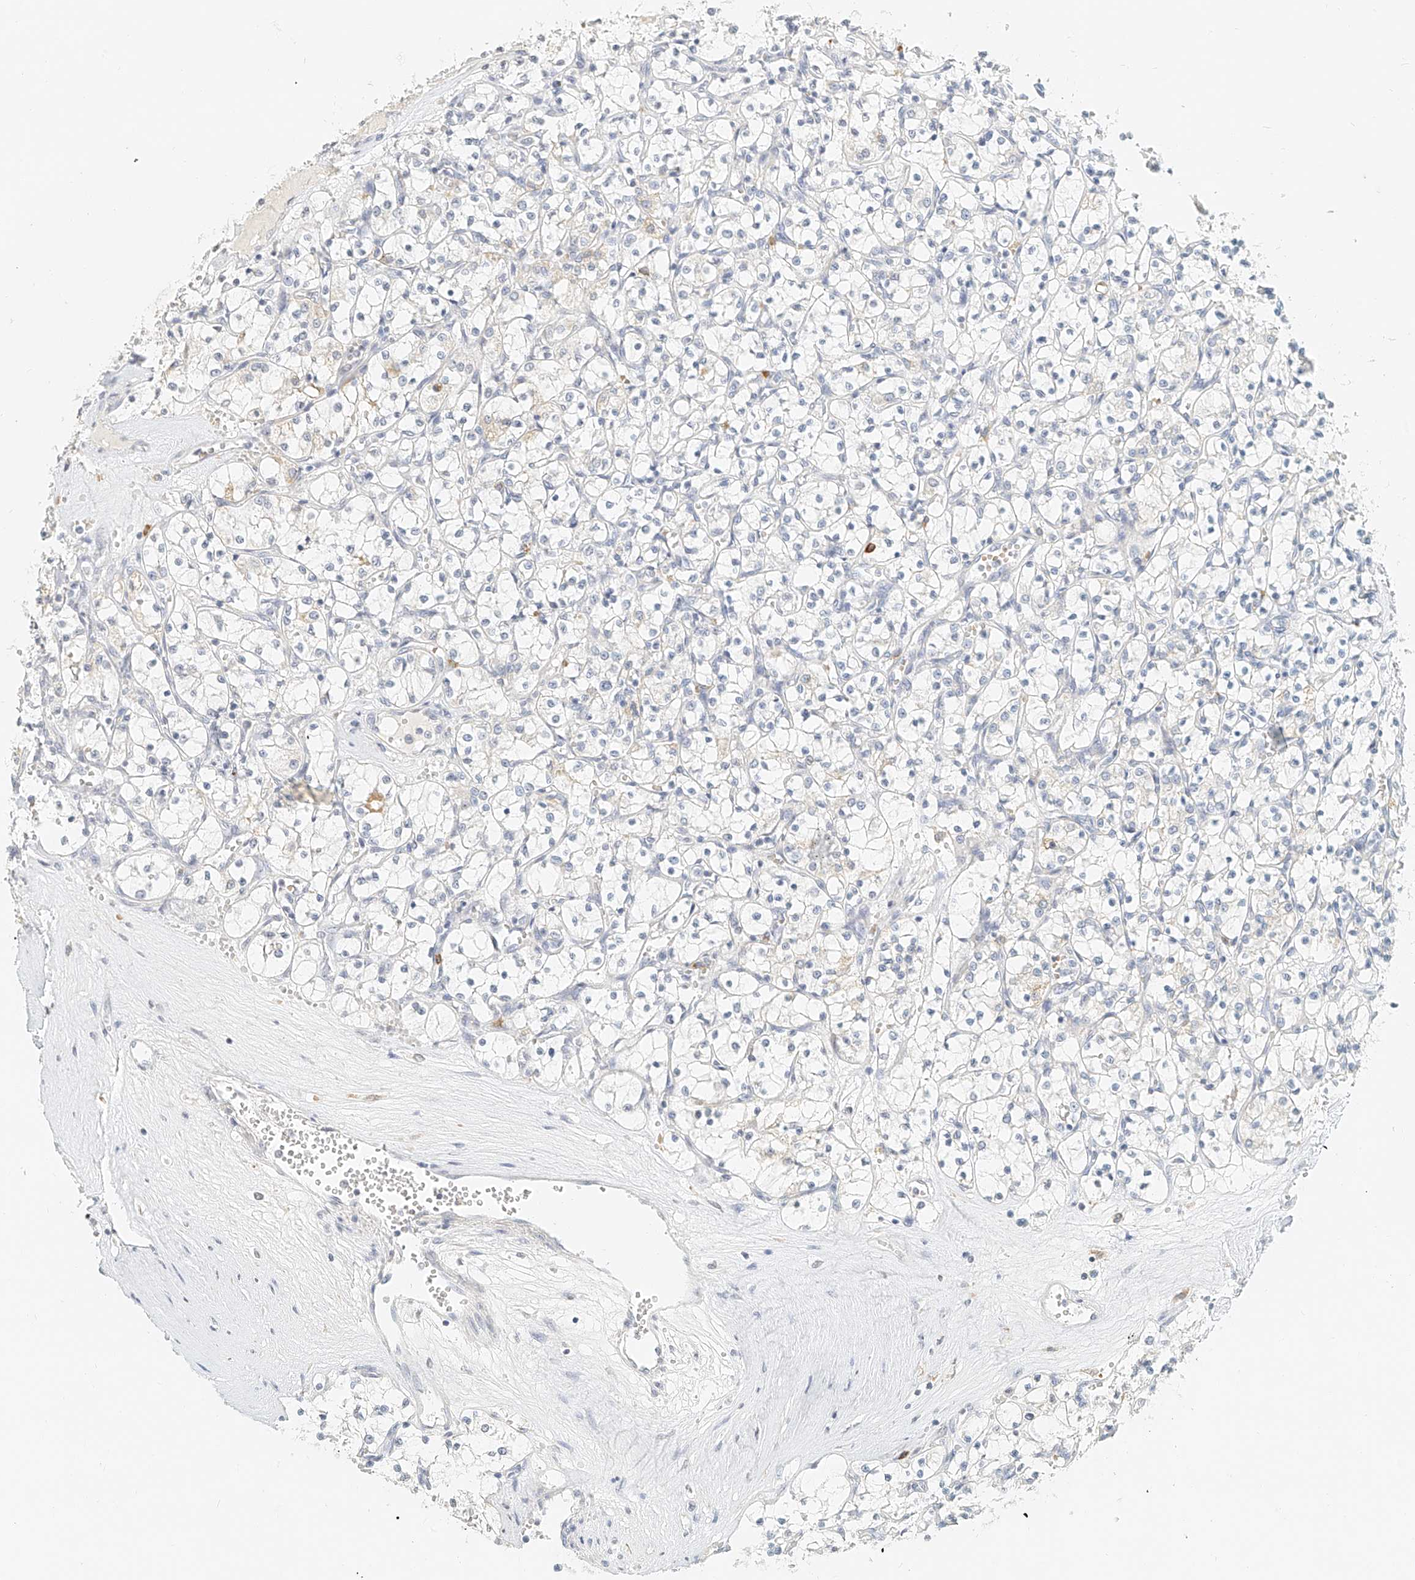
{"staining": {"intensity": "negative", "quantity": "none", "location": "none"}, "tissue": "renal cancer", "cell_type": "Tumor cells", "image_type": "cancer", "snomed": [{"axis": "morphology", "description": "Adenocarcinoma, NOS"}, {"axis": "topography", "description": "Kidney"}], "caption": "Micrograph shows no protein expression in tumor cells of renal cancer (adenocarcinoma) tissue. (DAB IHC with hematoxylin counter stain).", "gene": "CXorf58", "patient": {"sex": "female", "age": 69}}